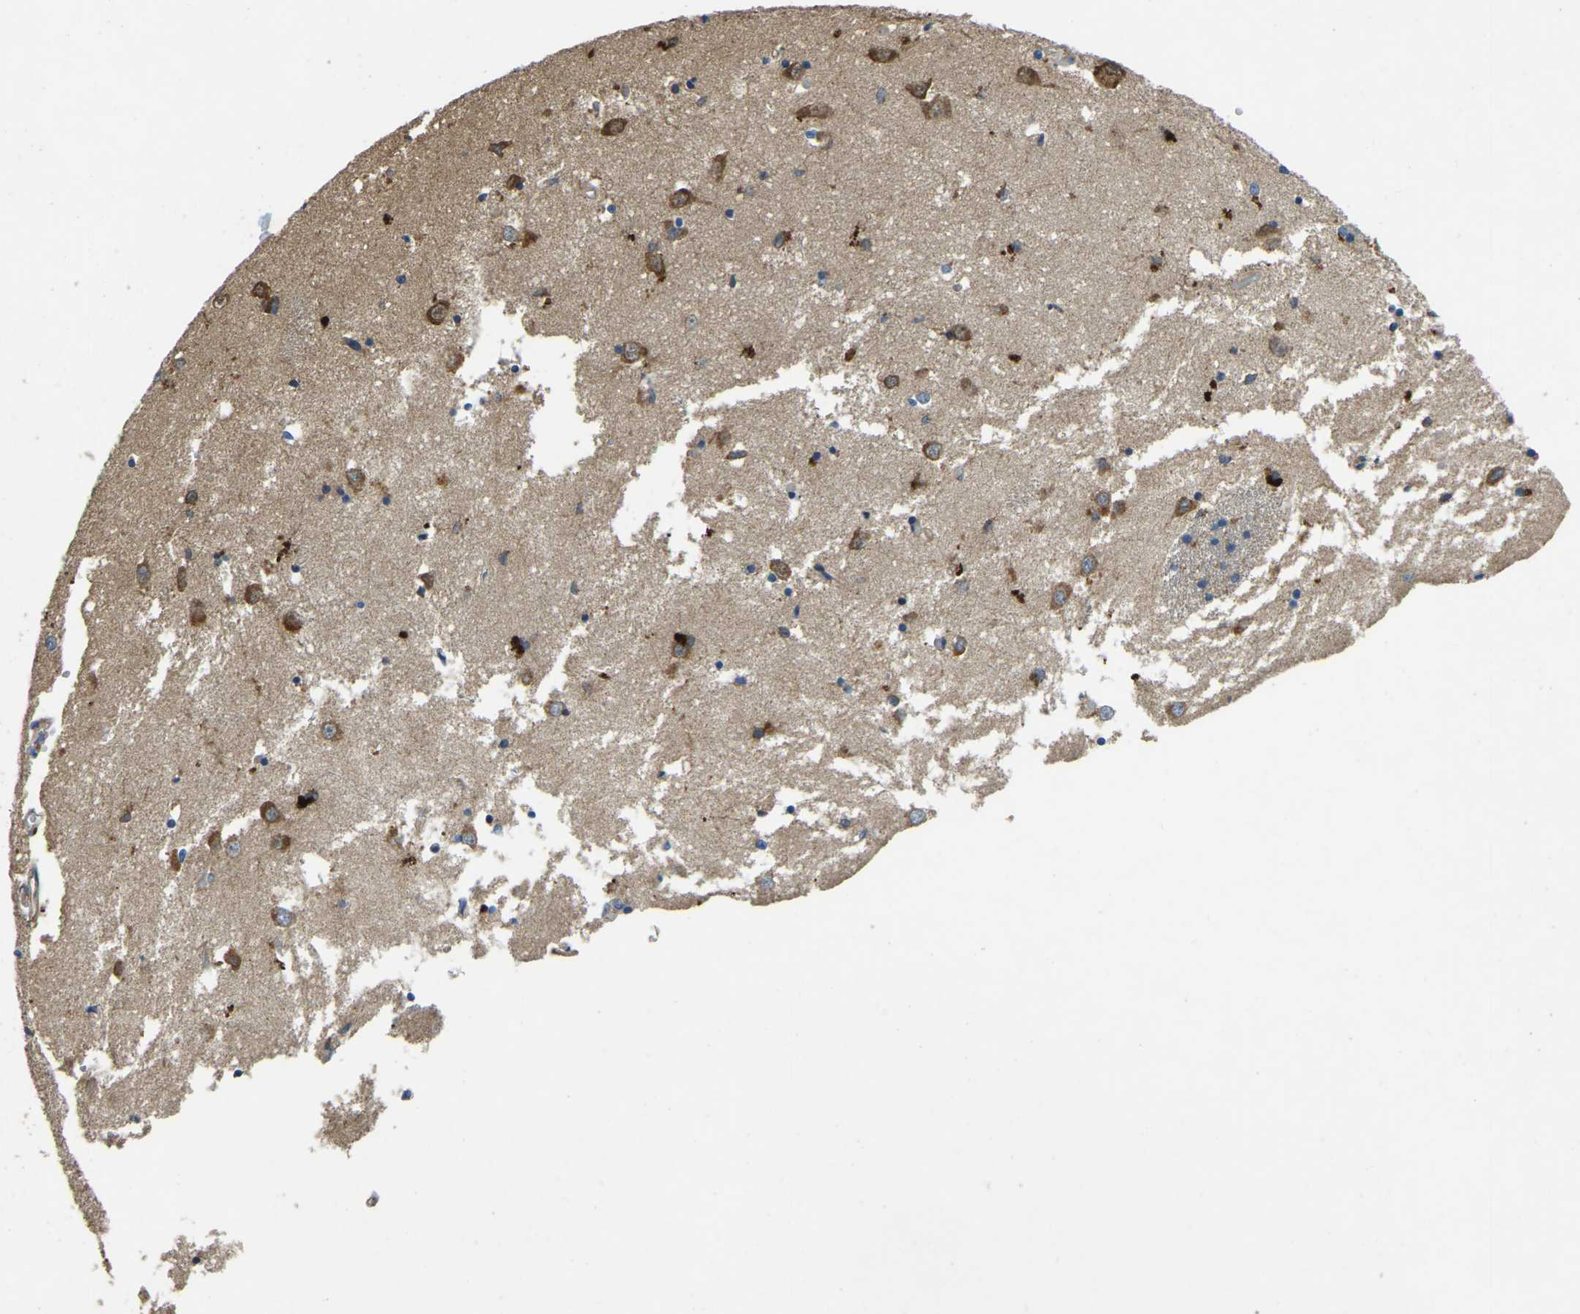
{"staining": {"intensity": "weak", "quantity": "<25%", "location": "cytoplasmic/membranous"}, "tissue": "caudate", "cell_type": "Glial cells", "image_type": "normal", "snomed": [{"axis": "morphology", "description": "Normal tissue, NOS"}, {"axis": "topography", "description": "Lateral ventricle wall"}], "caption": "There is no significant expression in glial cells of caudate. (Stains: DAB immunohistochemistry with hematoxylin counter stain, Microscopy: brightfield microscopy at high magnification).", "gene": "ATP8B1", "patient": {"sex": "female", "age": 19}}